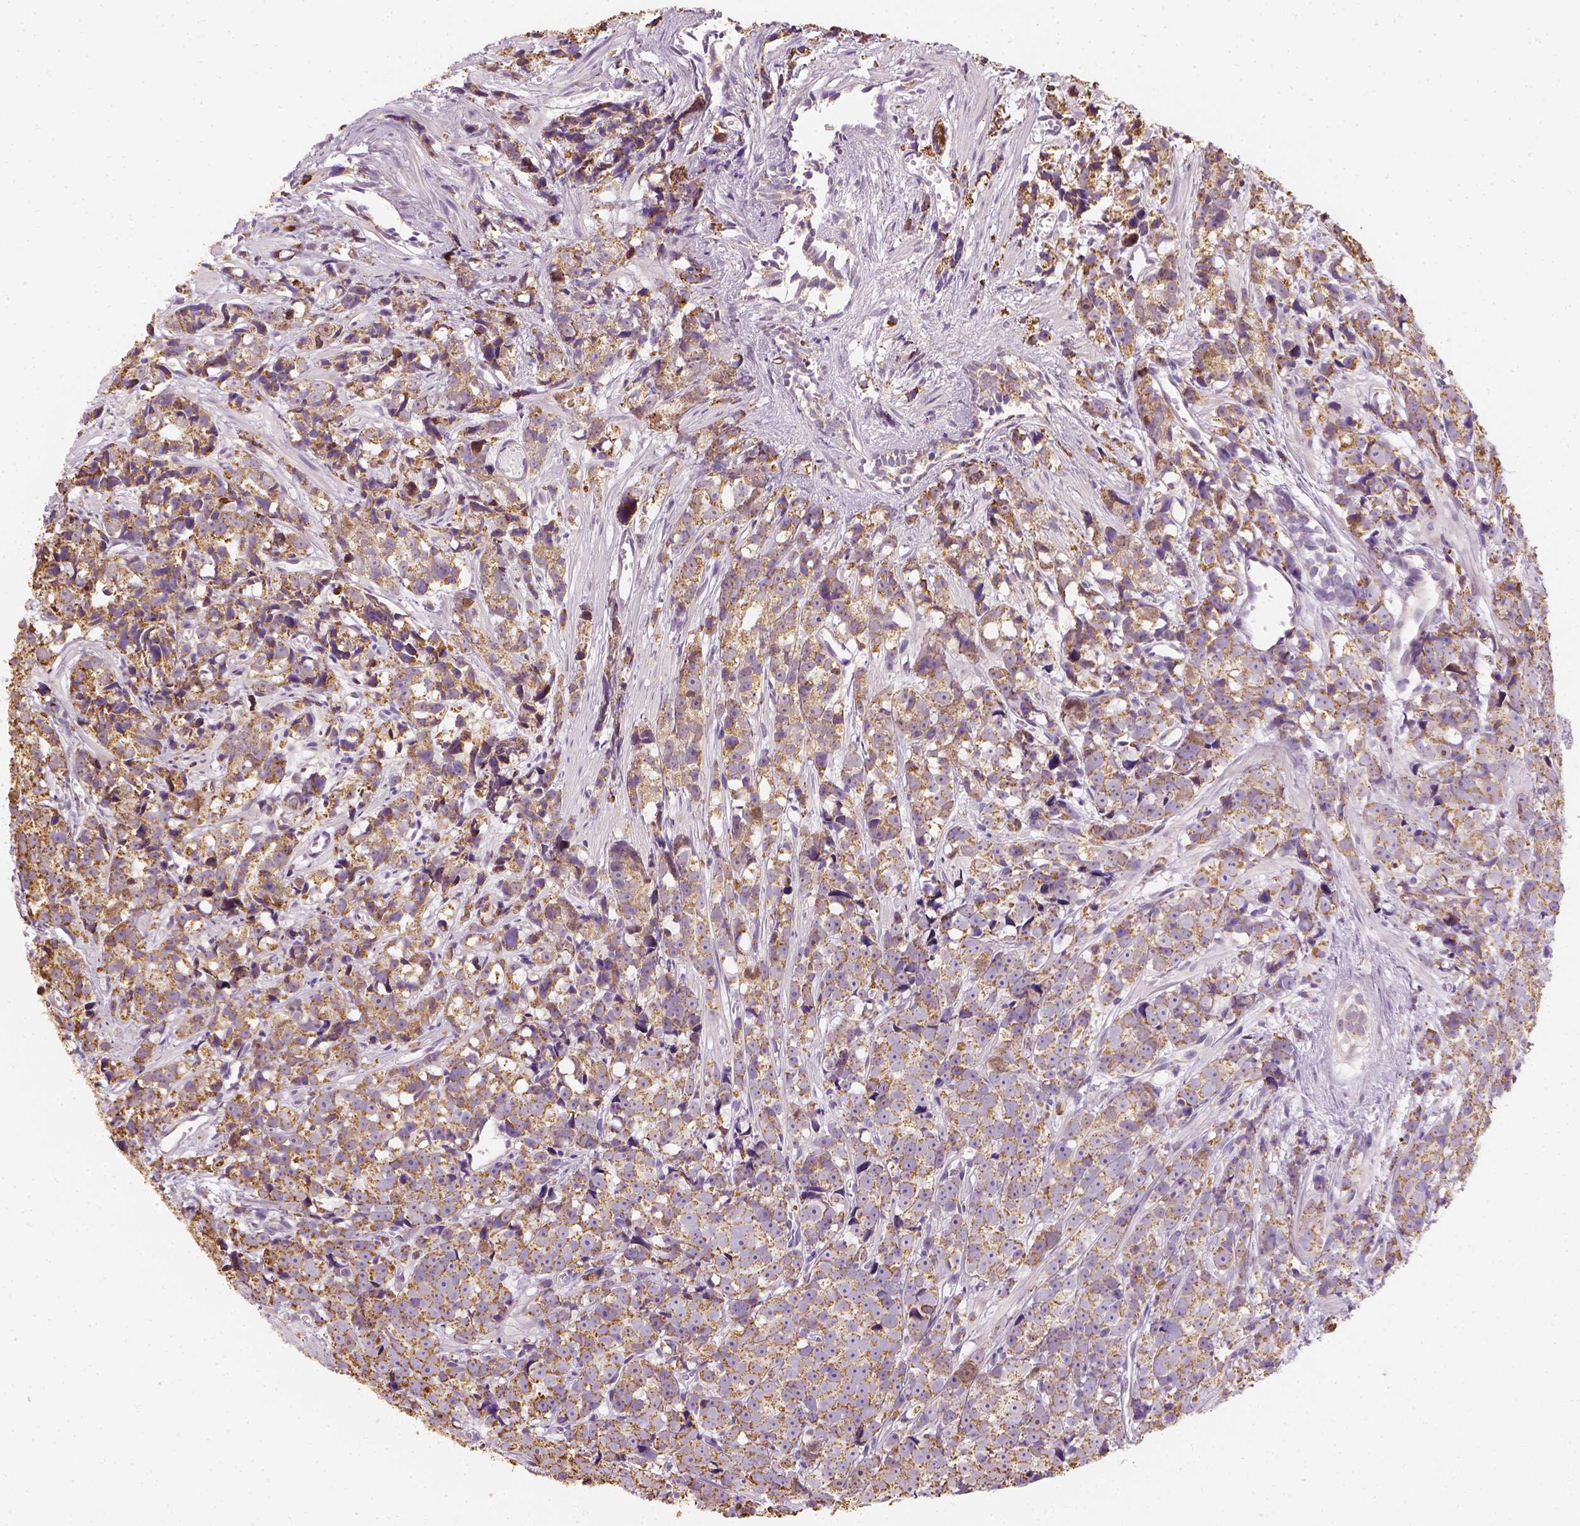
{"staining": {"intensity": "moderate", "quantity": ">75%", "location": "cytoplasmic/membranous"}, "tissue": "prostate cancer", "cell_type": "Tumor cells", "image_type": "cancer", "snomed": [{"axis": "morphology", "description": "Adenocarcinoma, High grade"}, {"axis": "topography", "description": "Prostate"}], "caption": "Prostate cancer (adenocarcinoma (high-grade)) stained with DAB (3,3'-diaminobenzidine) IHC demonstrates medium levels of moderate cytoplasmic/membranous expression in about >75% of tumor cells. The staining was performed using DAB (3,3'-diaminobenzidine) to visualize the protein expression in brown, while the nuclei were stained in blue with hematoxylin (Magnification: 20x).", "gene": "LCA5", "patient": {"sex": "male", "age": 77}}